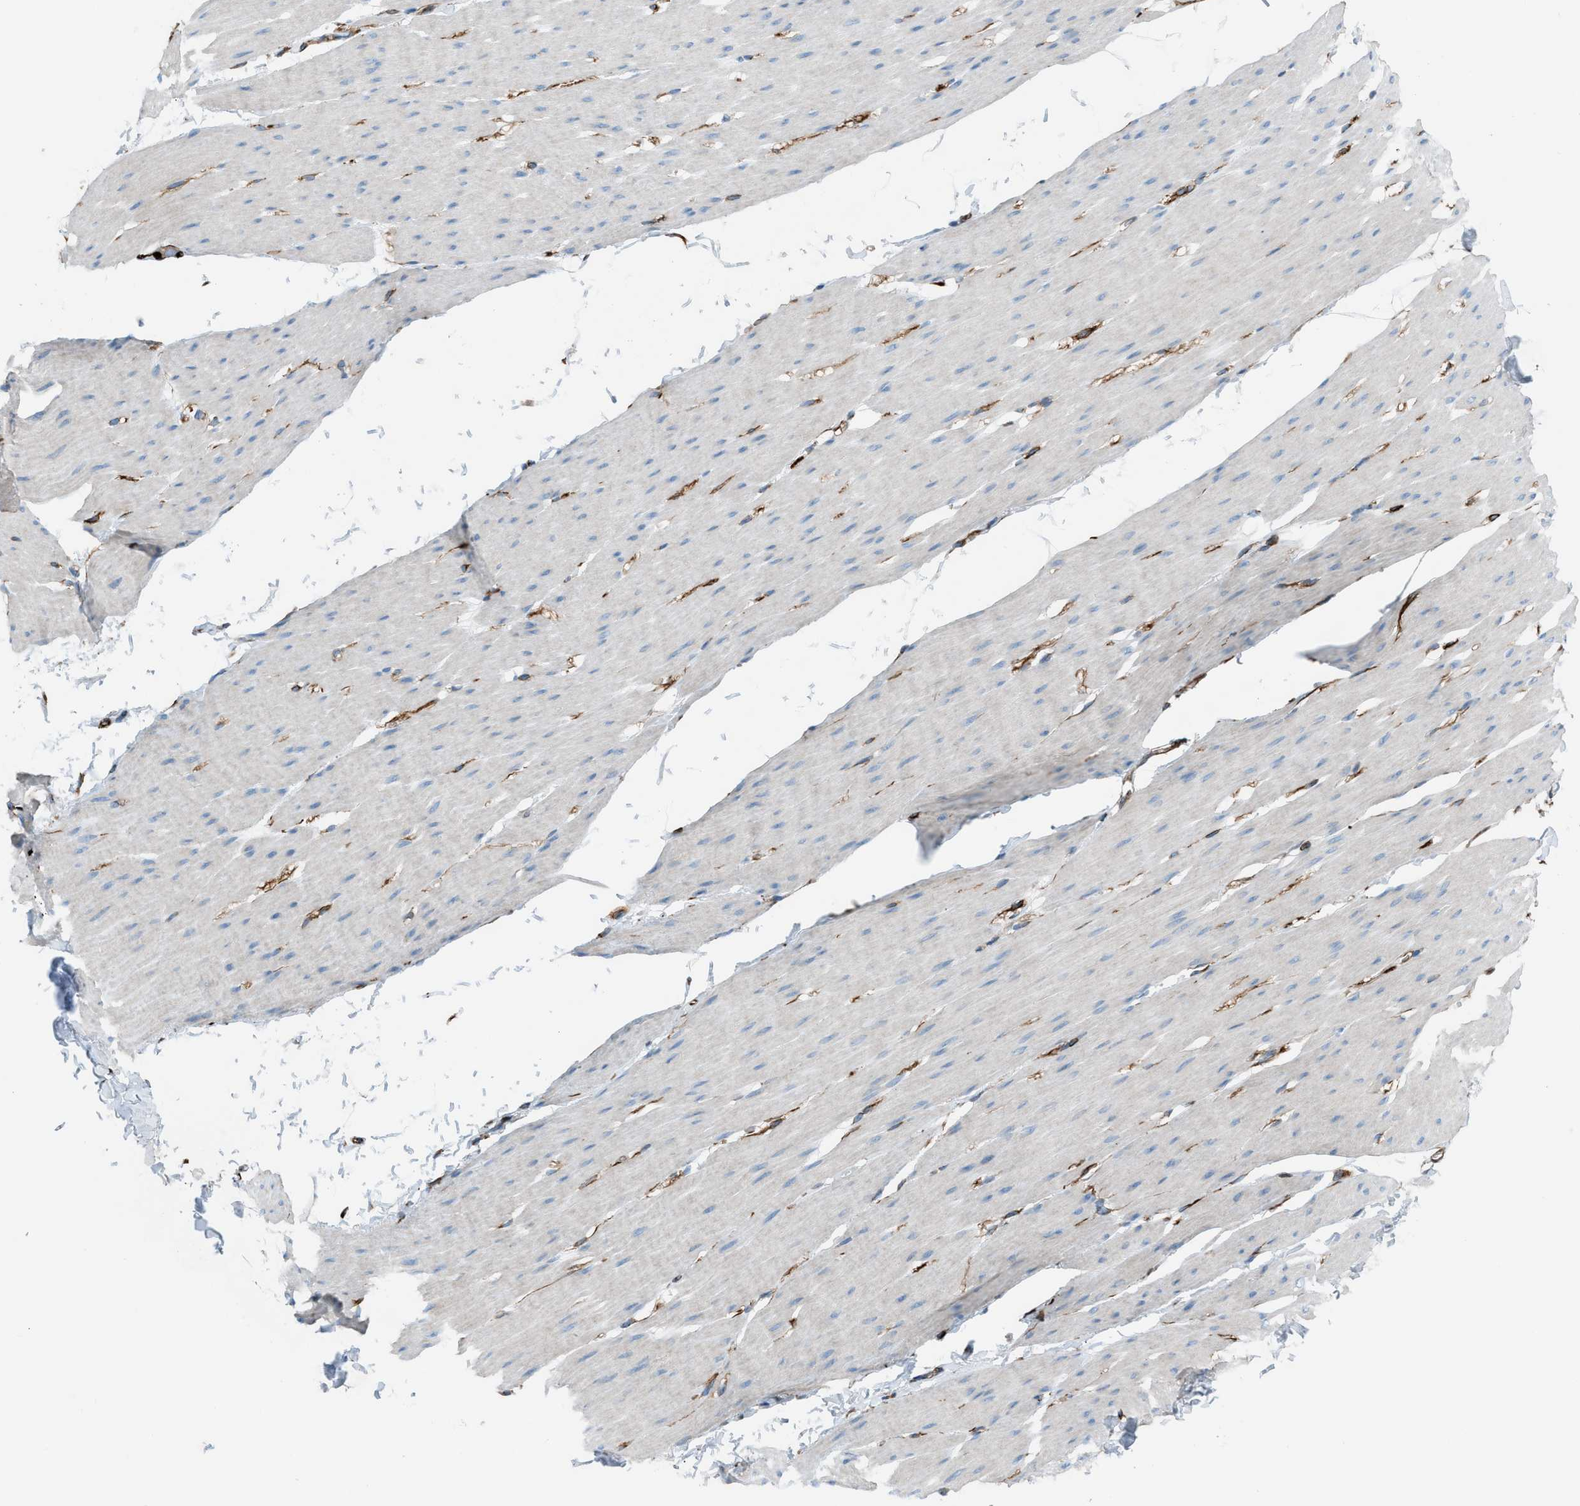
{"staining": {"intensity": "negative", "quantity": "none", "location": "none"}, "tissue": "smooth muscle", "cell_type": "Smooth muscle cells", "image_type": "normal", "snomed": [{"axis": "morphology", "description": "Normal tissue, NOS"}, {"axis": "topography", "description": "Smooth muscle"}, {"axis": "topography", "description": "Colon"}], "caption": "Human smooth muscle stained for a protein using immunohistochemistry (IHC) reveals no staining in smooth muscle cells.", "gene": "CABP7", "patient": {"sex": "male", "age": 67}}